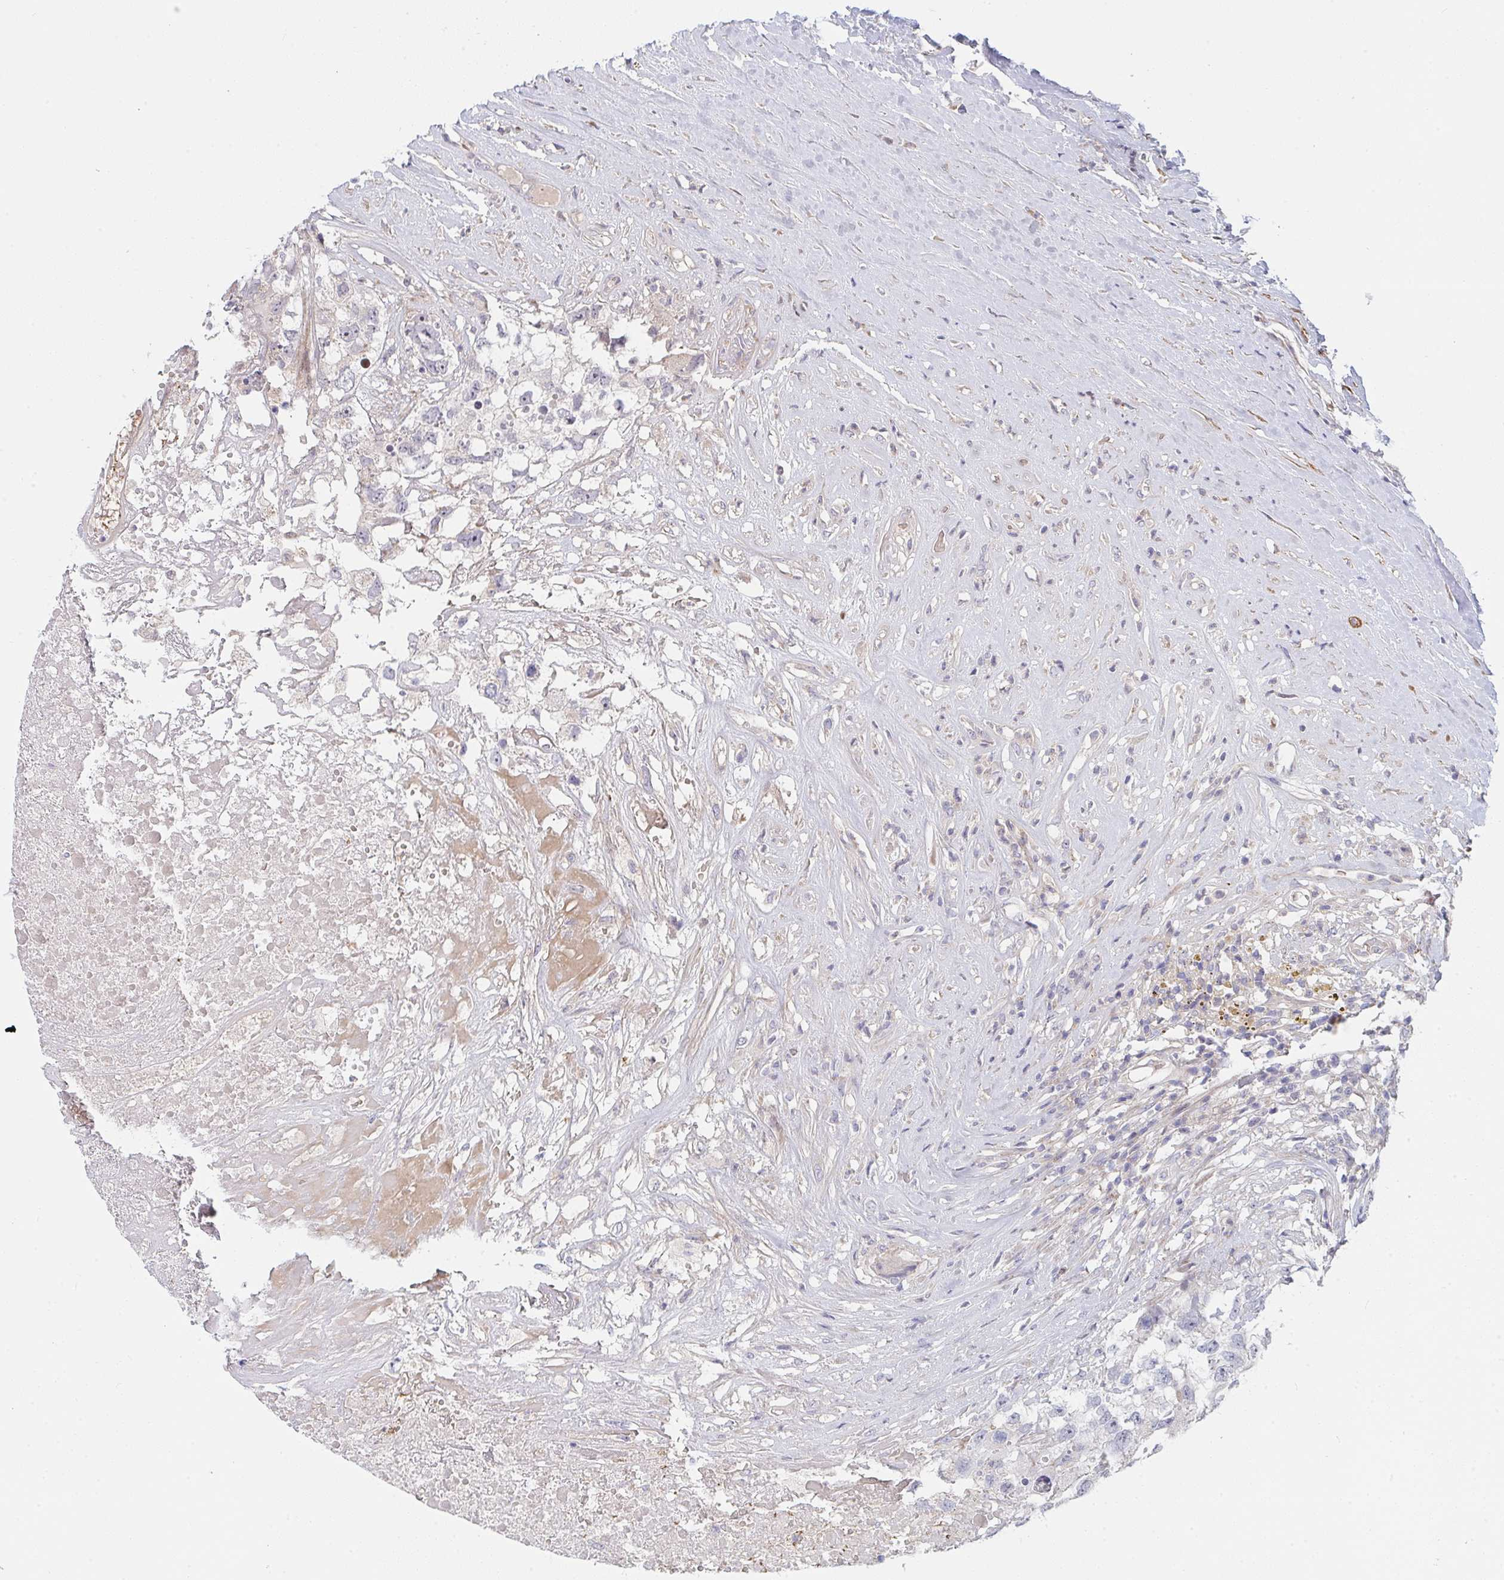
{"staining": {"intensity": "negative", "quantity": "none", "location": "none"}, "tissue": "testis cancer", "cell_type": "Tumor cells", "image_type": "cancer", "snomed": [{"axis": "morphology", "description": "Carcinoma, Embryonal, NOS"}, {"axis": "topography", "description": "Testis"}], "caption": "Human testis embryonal carcinoma stained for a protein using immunohistochemistry (IHC) shows no staining in tumor cells.", "gene": "TNFSF4", "patient": {"sex": "male", "age": 83}}